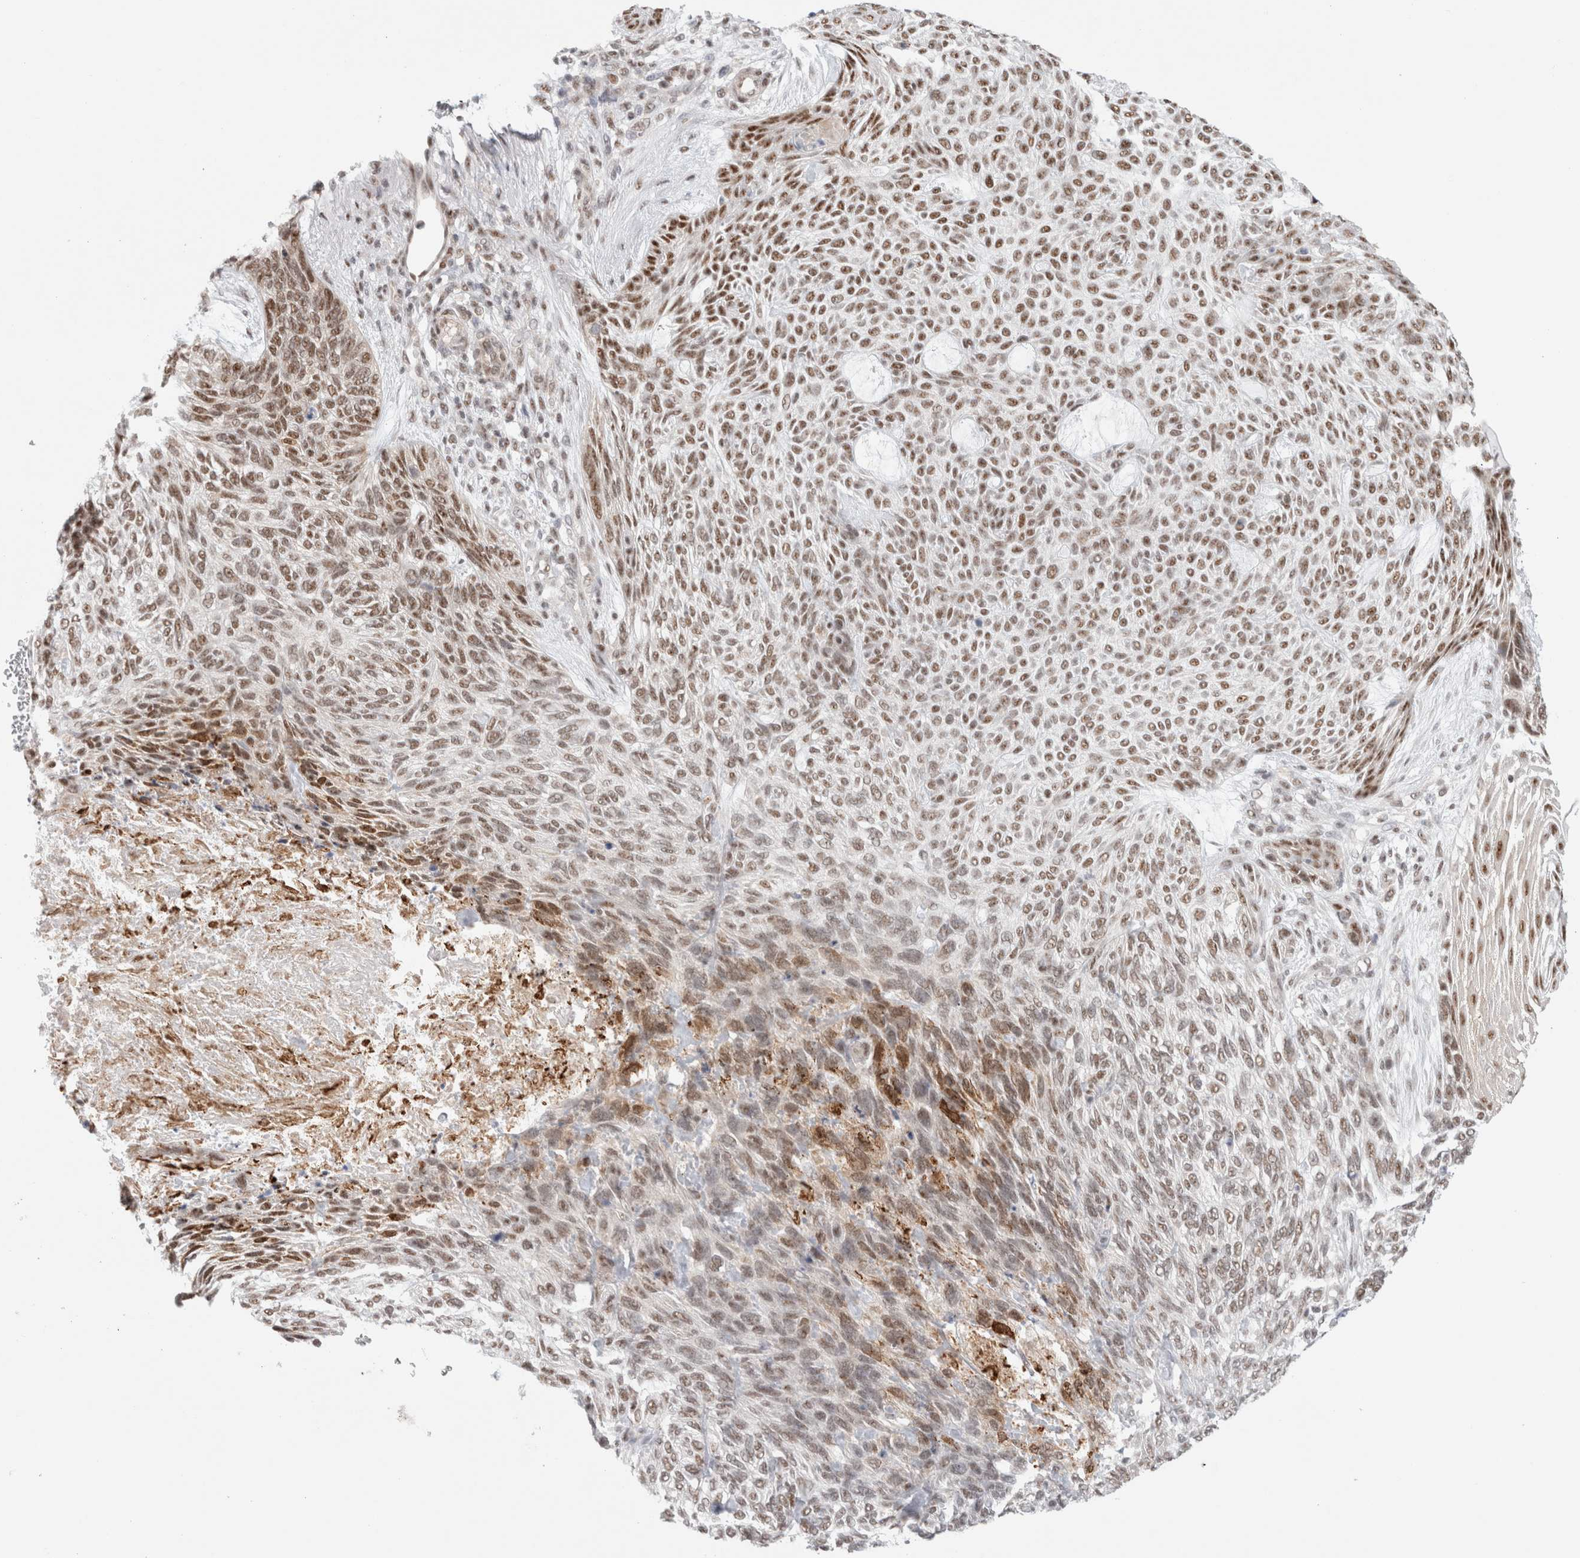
{"staining": {"intensity": "moderate", "quantity": ">75%", "location": "nuclear"}, "tissue": "skin cancer", "cell_type": "Tumor cells", "image_type": "cancer", "snomed": [{"axis": "morphology", "description": "Basal cell carcinoma"}, {"axis": "topography", "description": "Skin"}], "caption": "Immunohistochemistry of basal cell carcinoma (skin) exhibits medium levels of moderate nuclear staining in approximately >75% of tumor cells. The staining is performed using DAB brown chromogen to label protein expression. The nuclei are counter-stained blue using hematoxylin.", "gene": "TRMT12", "patient": {"sex": "male", "age": 55}}